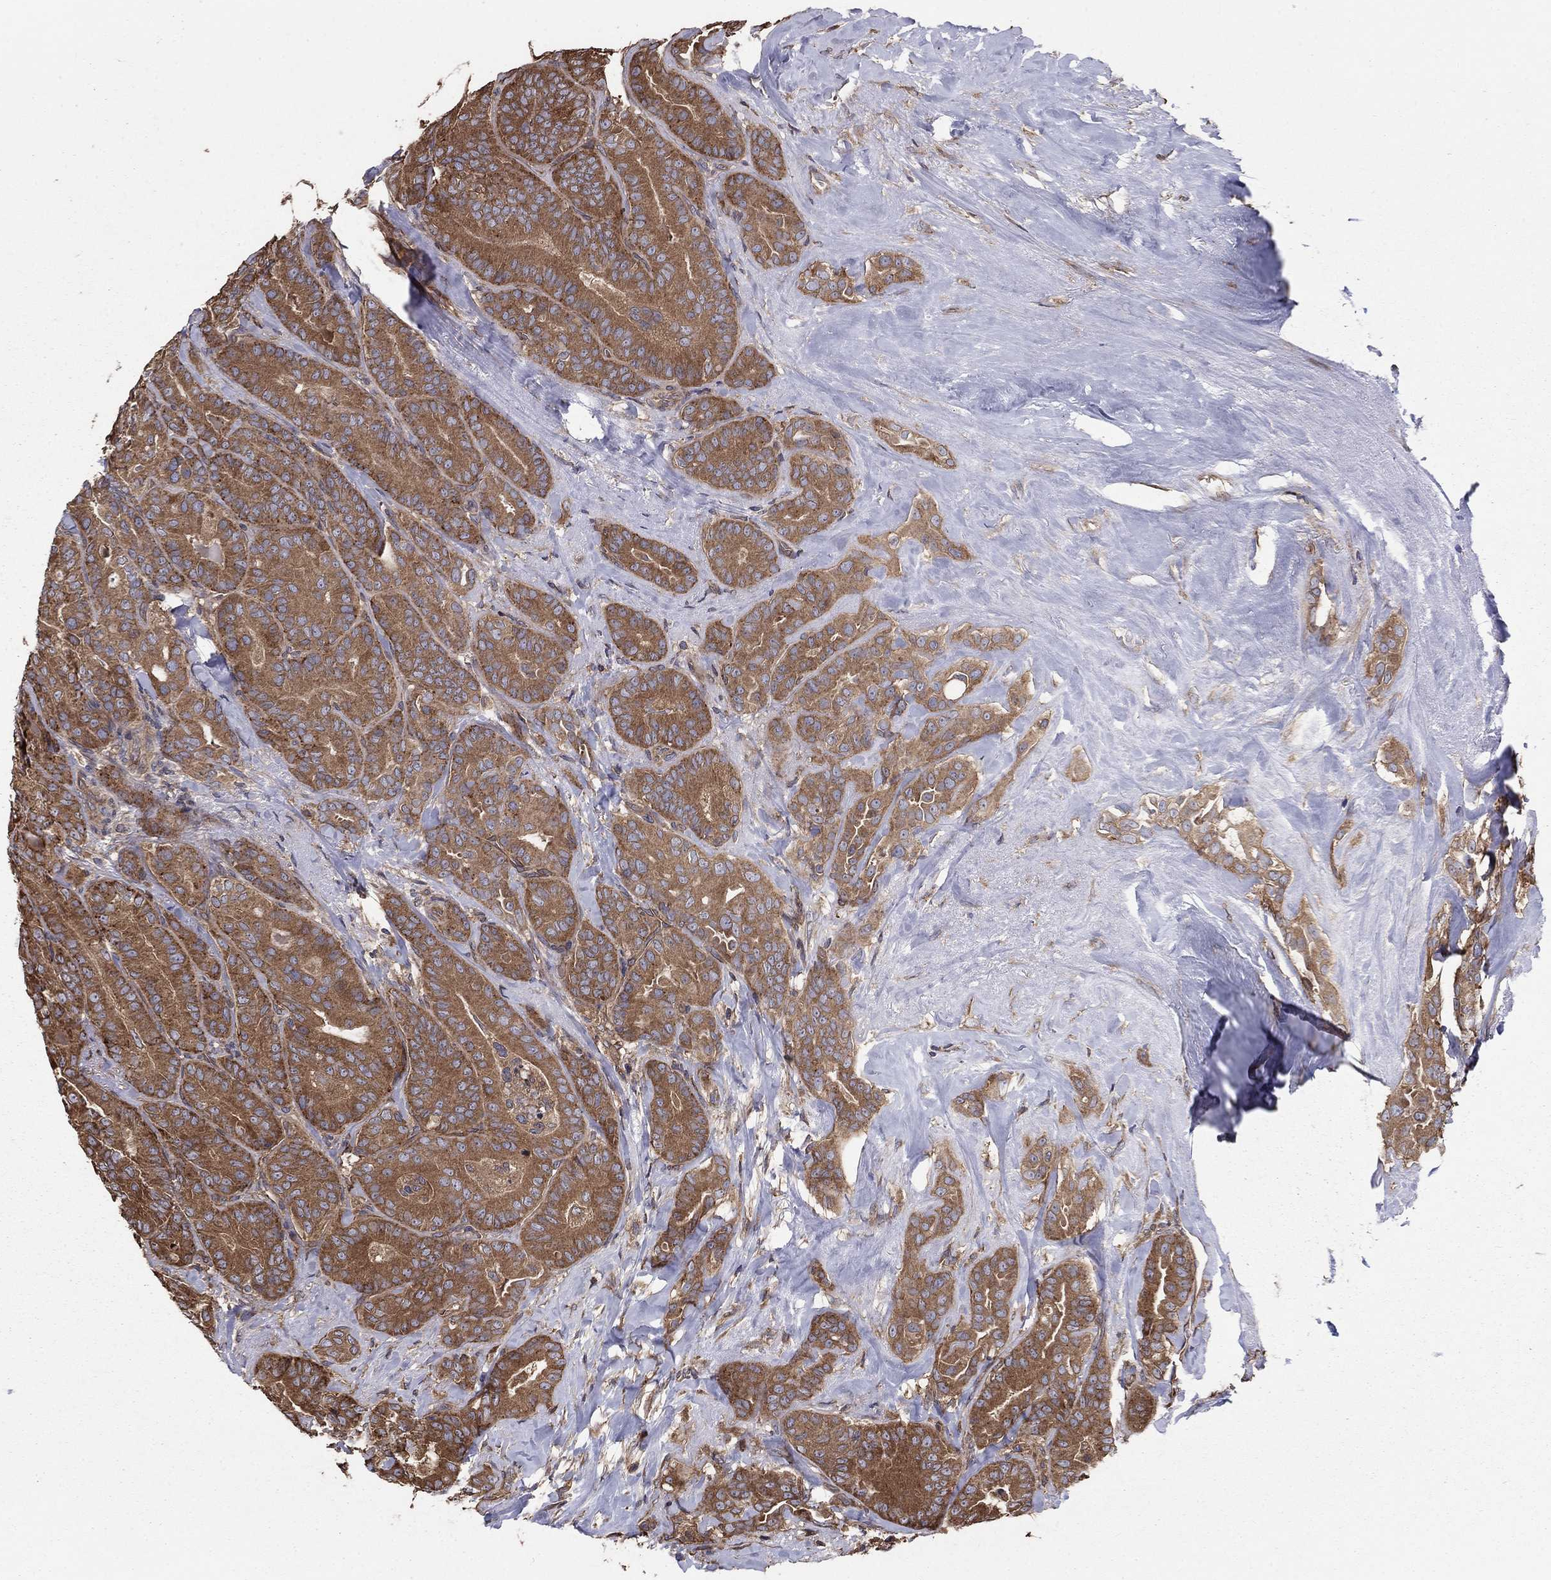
{"staining": {"intensity": "moderate", "quantity": ">75%", "location": "cytoplasmic/membranous"}, "tissue": "thyroid cancer", "cell_type": "Tumor cells", "image_type": "cancer", "snomed": [{"axis": "morphology", "description": "Papillary adenocarcinoma, NOS"}, {"axis": "topography", "description": "Thyroid gland"}], "caption": "Brown immunohistochemical staining in thyroid cancer demonstrates moderate cytoplasmic/membranous expression in approximately >75% of tumor cells.", "gene": "BABAM2", "patient": {"sex": "male", "age": 61}}